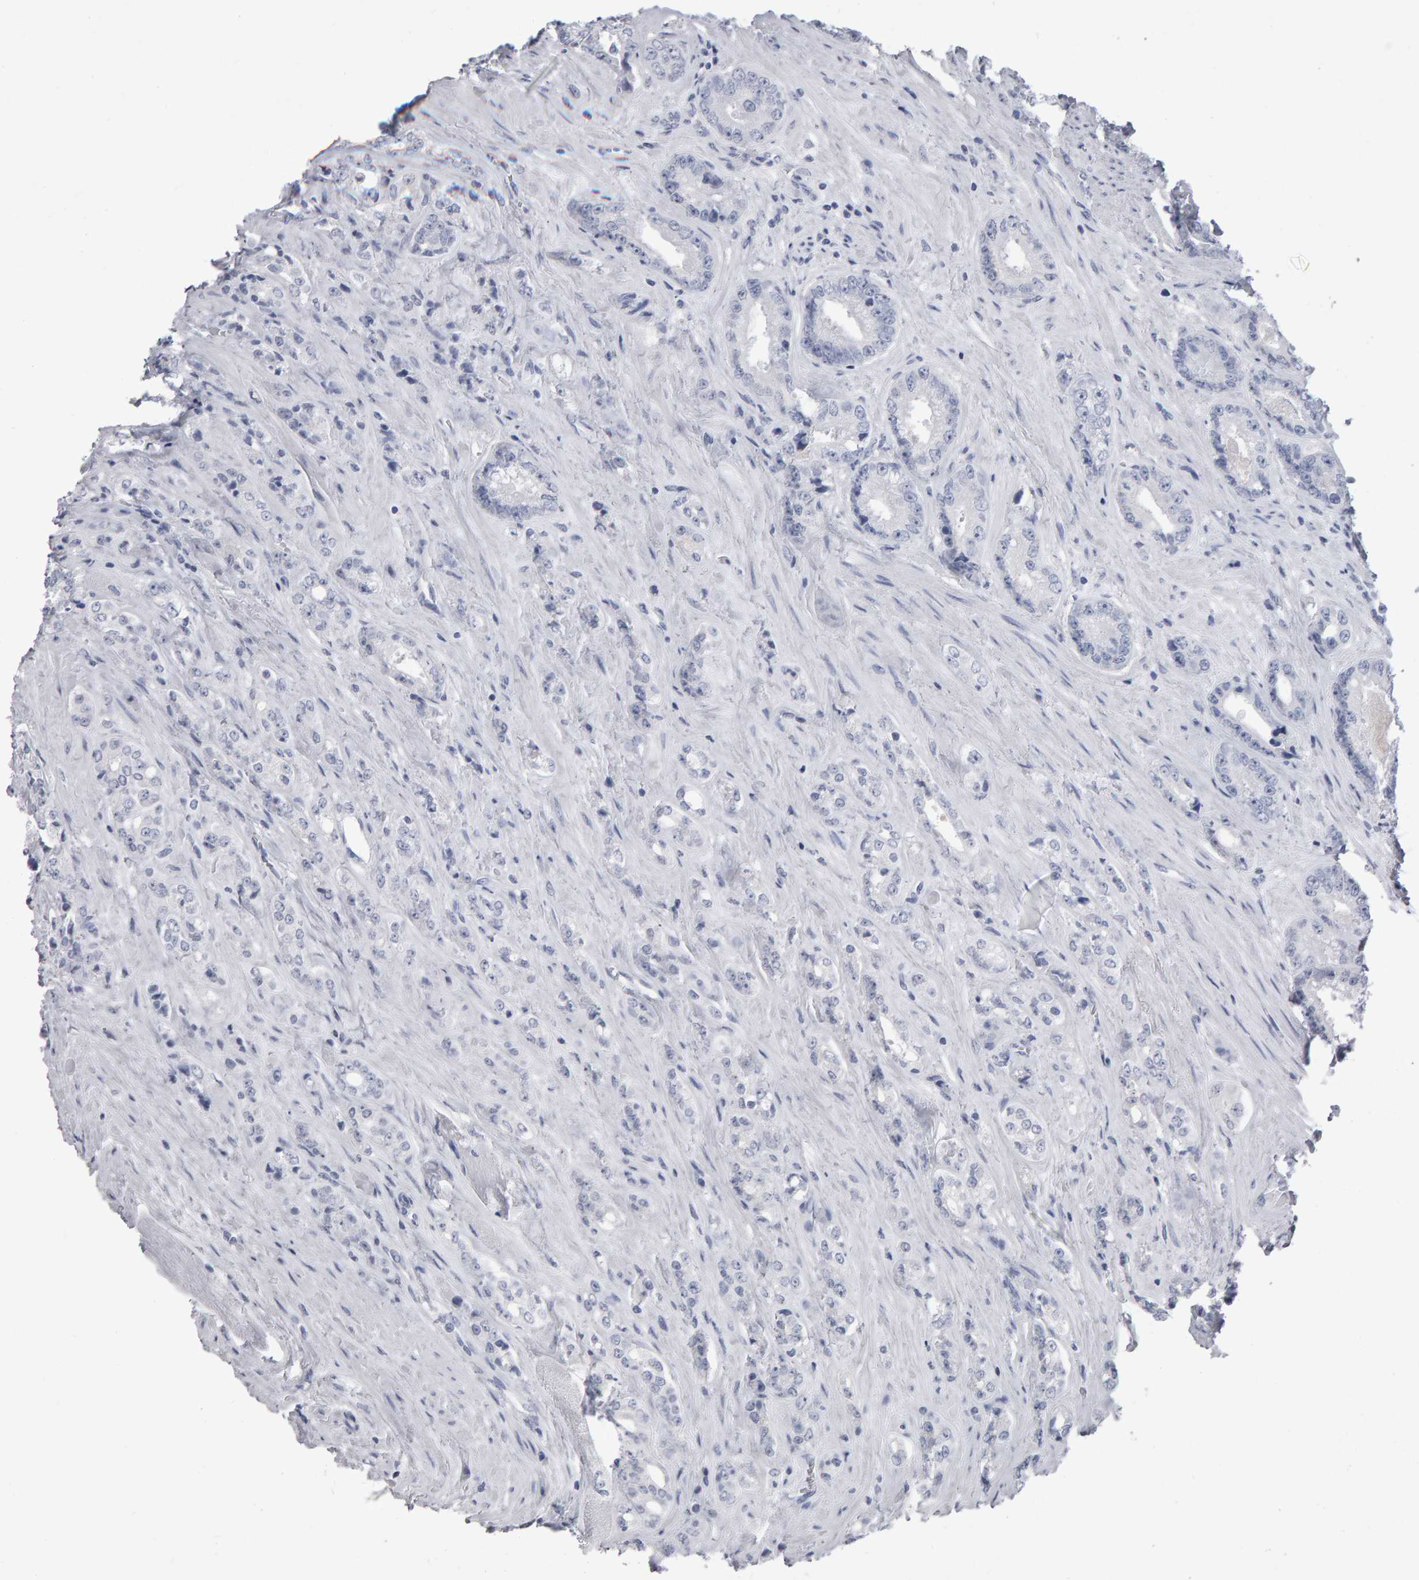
{"staining": {"intensity": "negative", "quantity": "none", "location": "none"}, "tissue": "prostate cancer", "cell_type": "Tumor cells", "image_type": "cancer", "snomed": [{"axis": "morphology", "description": "Adenocarcinoma, High grade"}, {"axis": "topography", "description": "Prostate"}], "caption": "The image exhibits no significant expression in tumor cells of prostate cancer.", "gene": "NCDN", "patient": {"sex": "male", "age": 61}}